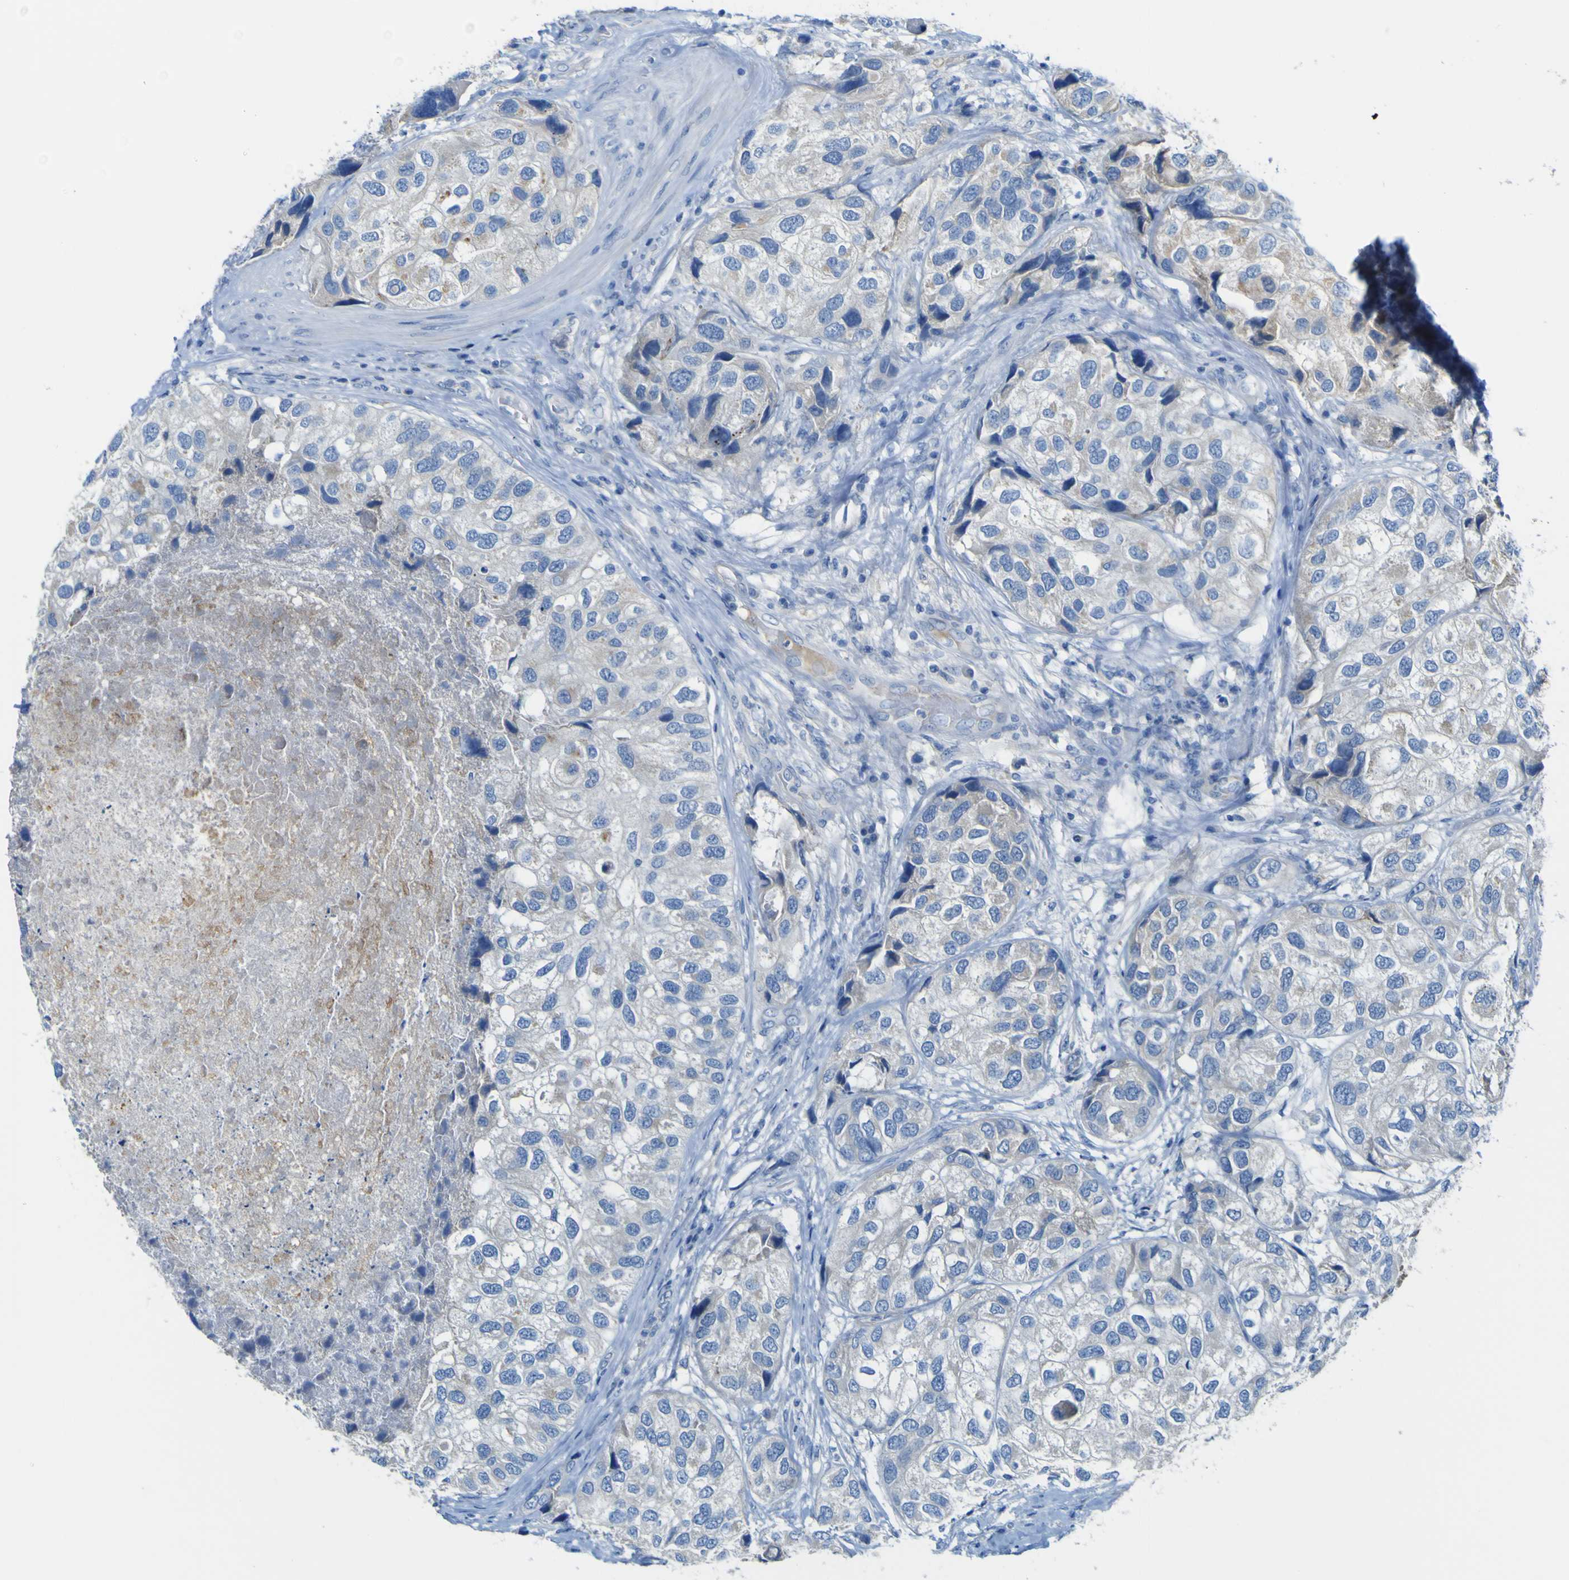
{"staining": {"intensity": "negative", "quantity": "none", "location": "none"}, "tissue": "urothelial cancer", "cell_type": "Tumor cells", "image_type": "cancer", "snomed": [{"axis": "morphology", "description": "Urothelial carcinoma, High grade"}, {"axis": "topography", "description": "Urinary bladder"}], "caption": "The IHC histopathology image has no significant expression in tumor cells of urothelial carcinoma (high-grade) tissue.", "gene": "ADGRA2", "patient": {"sex": "female", "age": 64}}